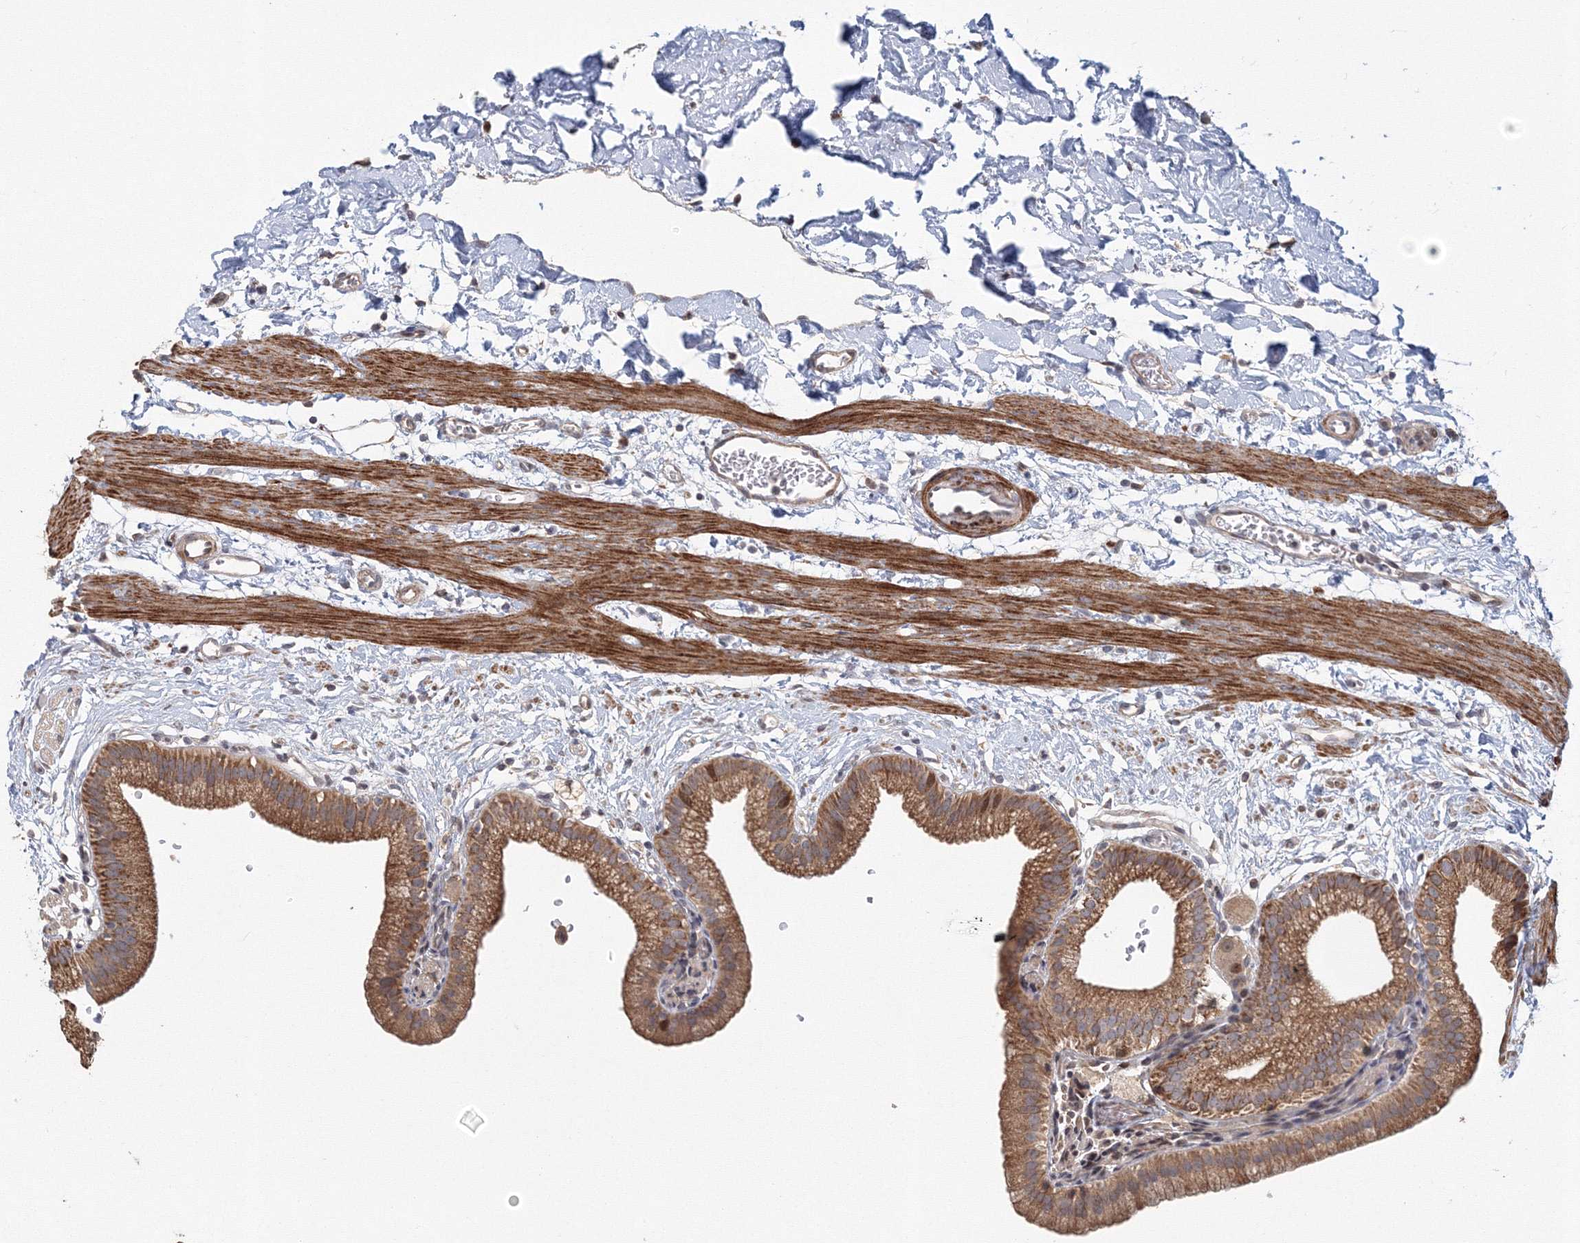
{"staining": {"intensity": "moderate", "quantity": ">75%", "location": "cytoplasmic/membranous"}, "tissue": "gallbladder", "cell_type": "Glandular cells", "image_type": "normal", "snomed": [{"axis": "morphology", "description": "Normal tissue, NOS"}, {"axis": "topography", "description": "Gallbladder"}], "caption": "Immunohistochemical staining of normal gallbladder exhibits >75% levels of moderate cytoplasmic/membranous protein expression in about >75% of glandular cells. (DAB (3,3'-diaminobenzidine) IHC with brightfield microscopy, high magnification).", "gene": "TACC2", "patient": {"sex": "male", "age": 55}}